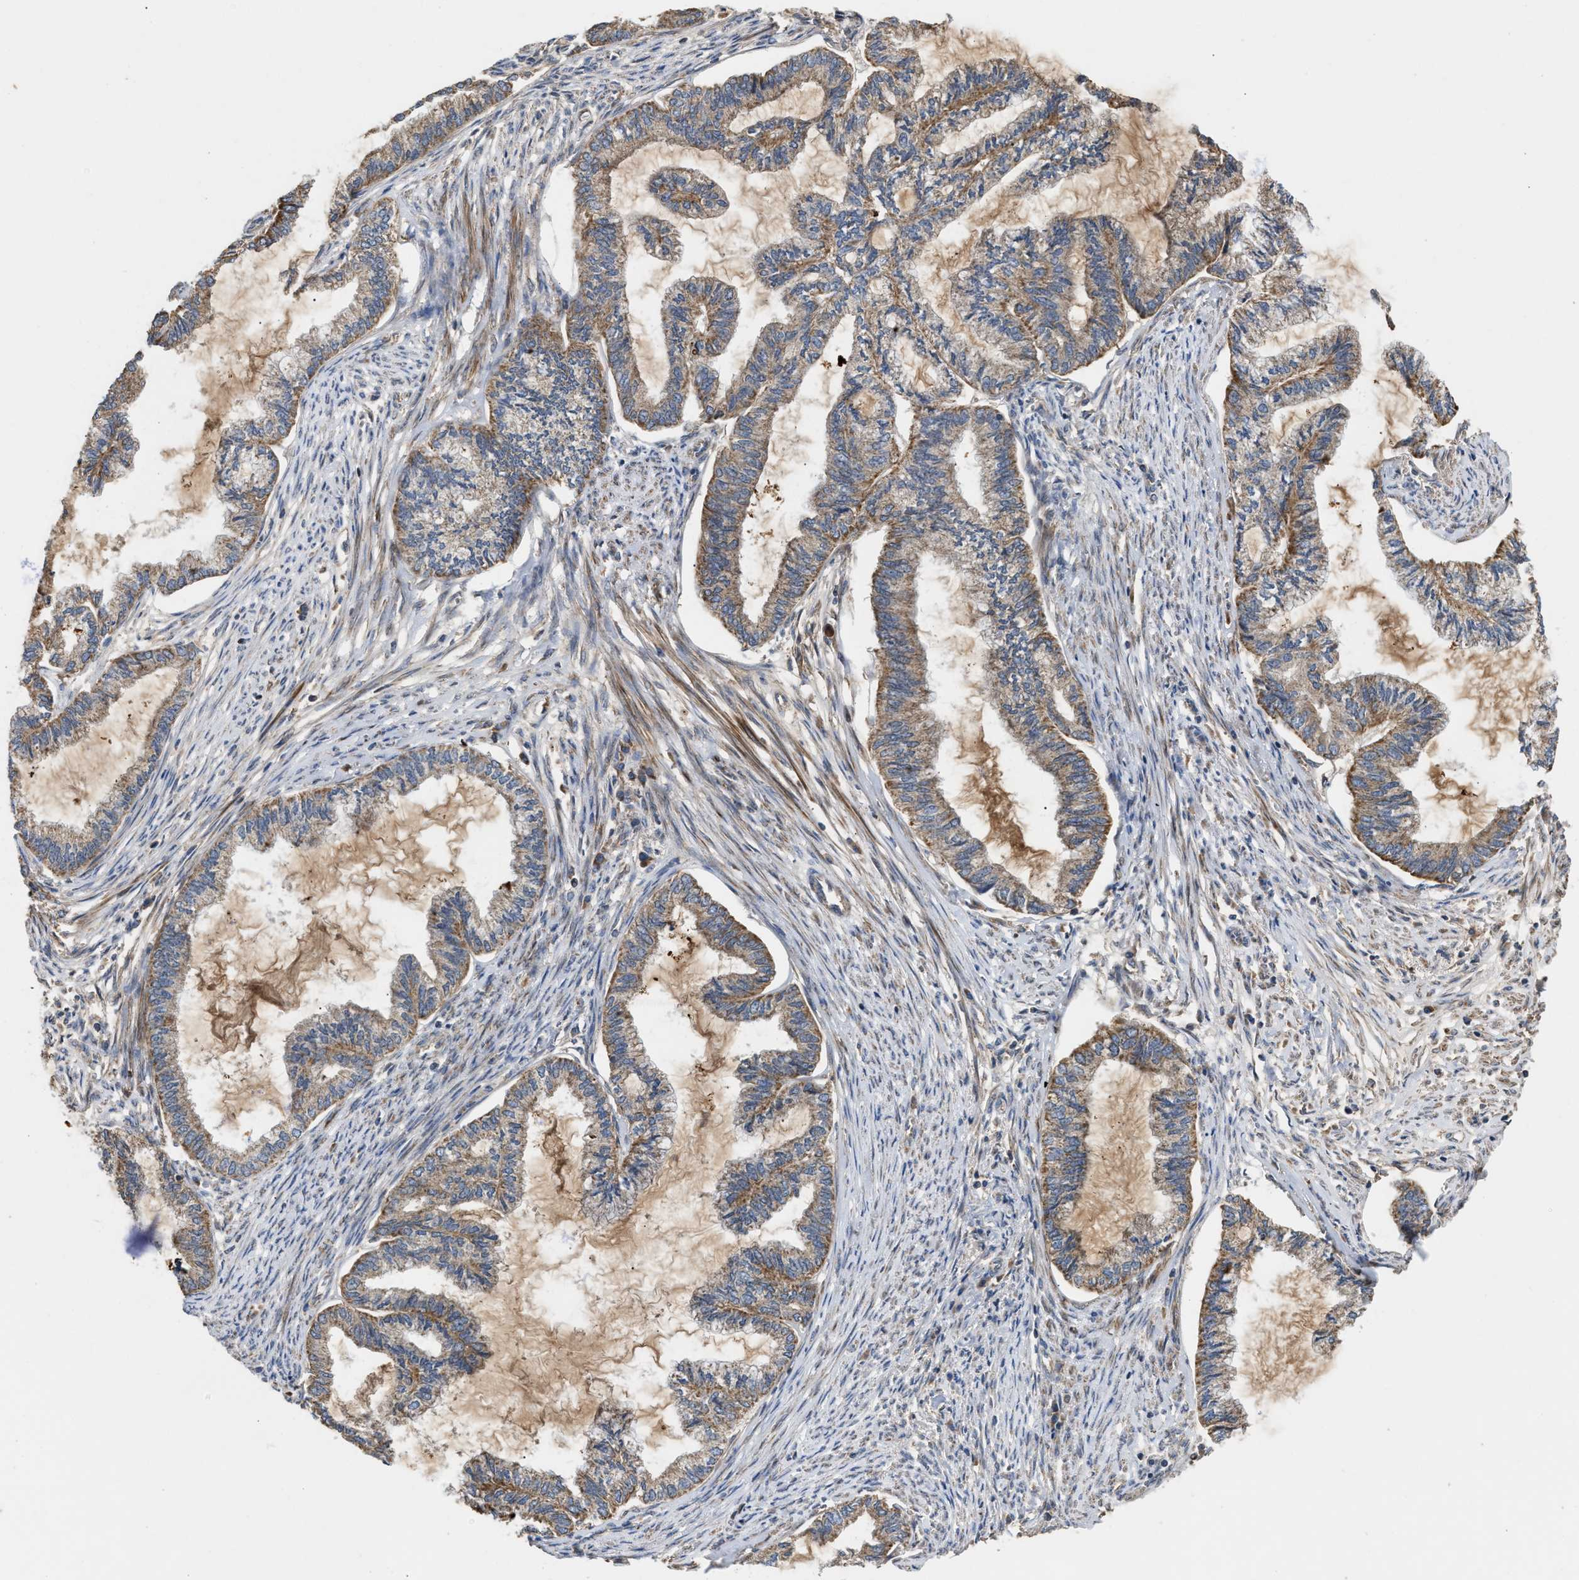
{"staining": {"intensity": "moderate", "quantity": ">75%", "location": "cytoplasmic/membranous"}, "tissue": "endometrial cancer", "cell_type": "Tumor cells", "image_type": "cancer", "snomed": [{"axis": "morphology", "description": "Adenocarcinoma, NOS"}, {"axis": "topography", "description": "Endometrium"}], "caption": "Moderate cytoplasmic/membranous protein positivity is seen in about >75% of tumor cells in endometrial adenocarcinoma.", "gene": "TACO1", "patient": {"sex": "female", "age": 86}}